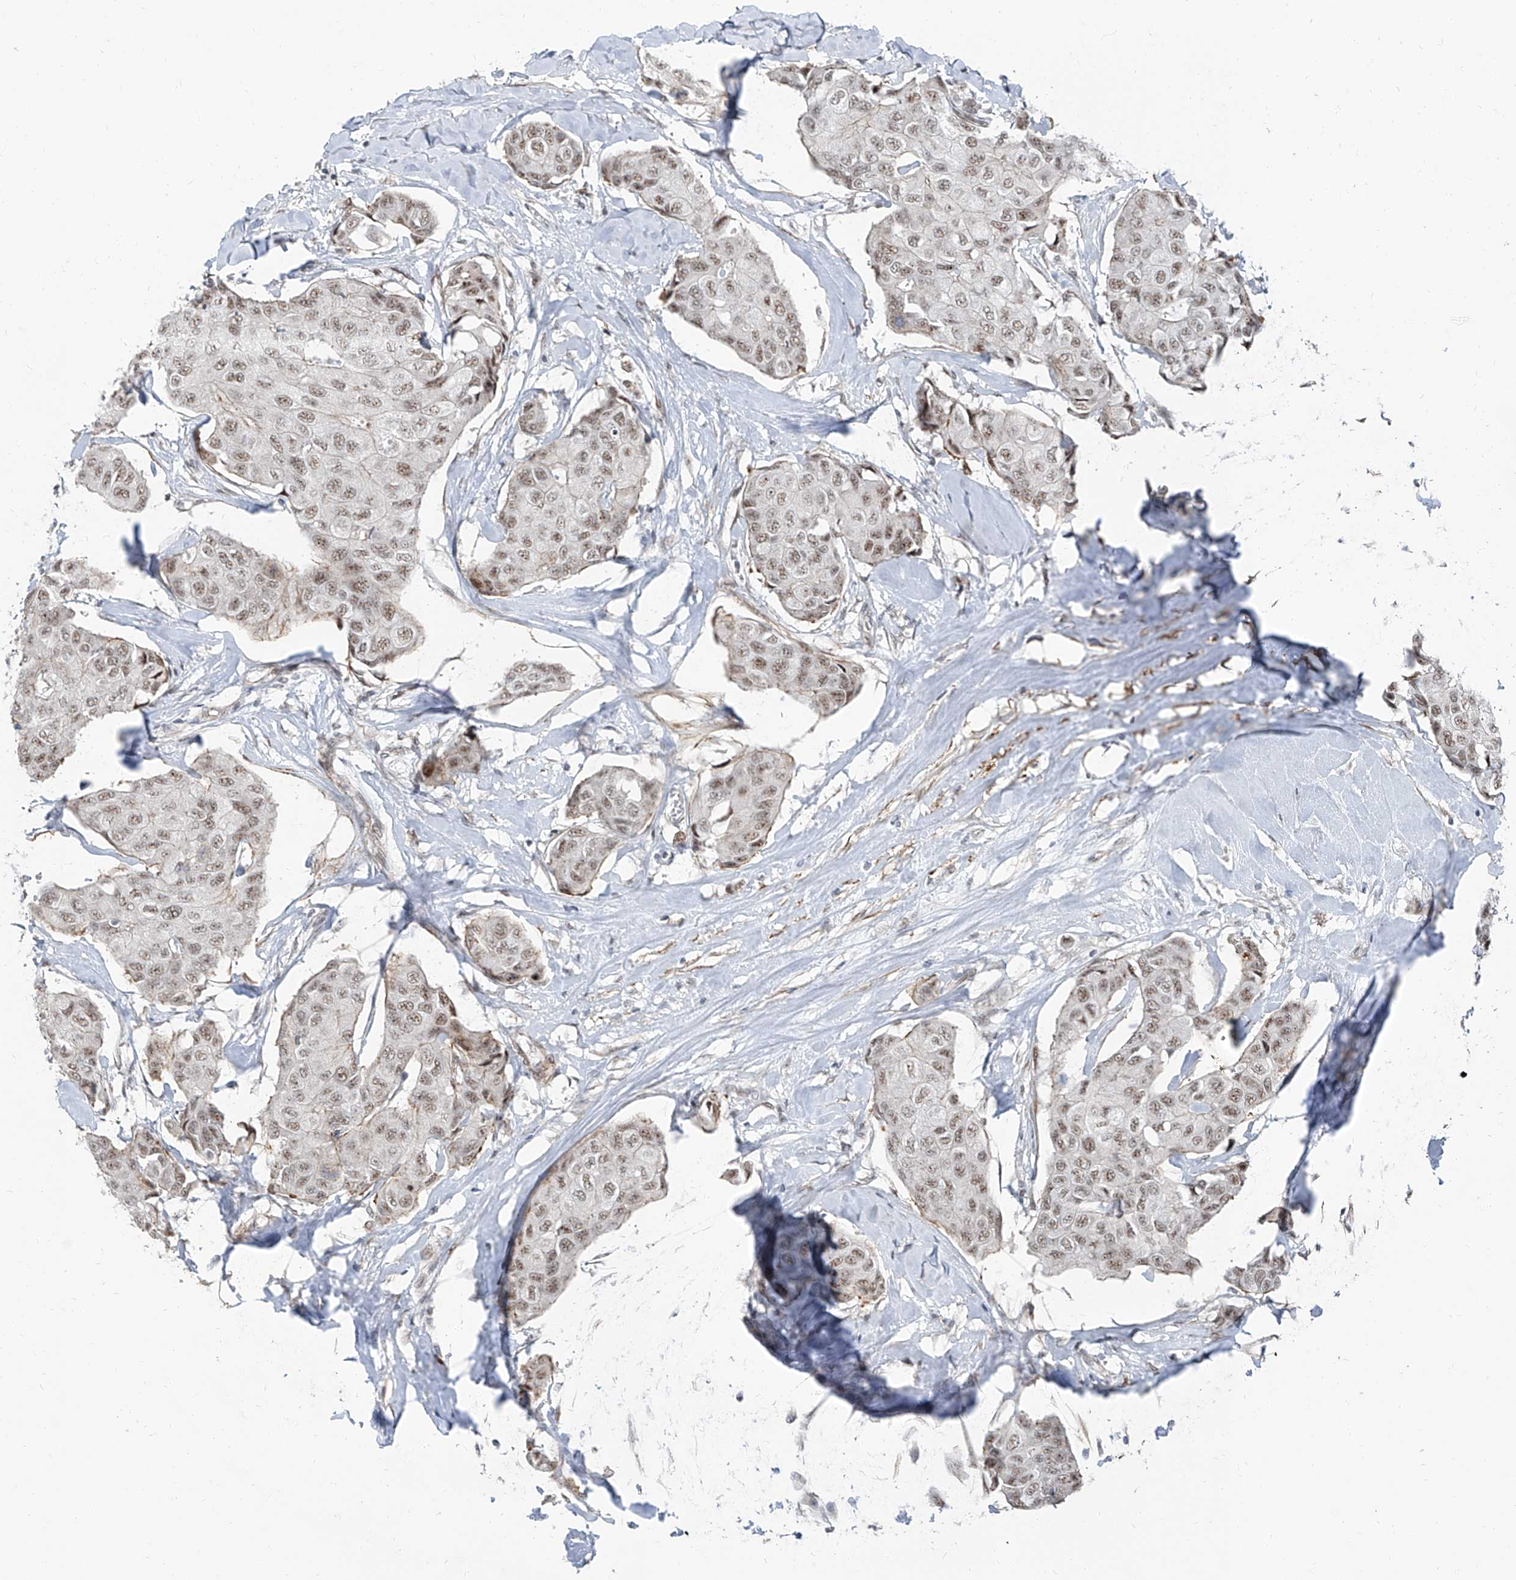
{"staining": {"intensity": "weak", "quantity": ">75%", "location": "nuclear"}, "tissue": "breast cancer", "cell_type": "Tumor cells", "image_type": "cancer", "snomed": [{"axis": "morphology", "description": "Duct carcinoma"}, {"axis": "topography", "description": "Breast"}], "caption": "Human breast intraductal carcinoma stained for a protein (brown) reveals weak nuclear positive expression in approximately >75% of tumor cells.", "gene": "TXLNB", "patient": {"sex": "female", "age": 80}}